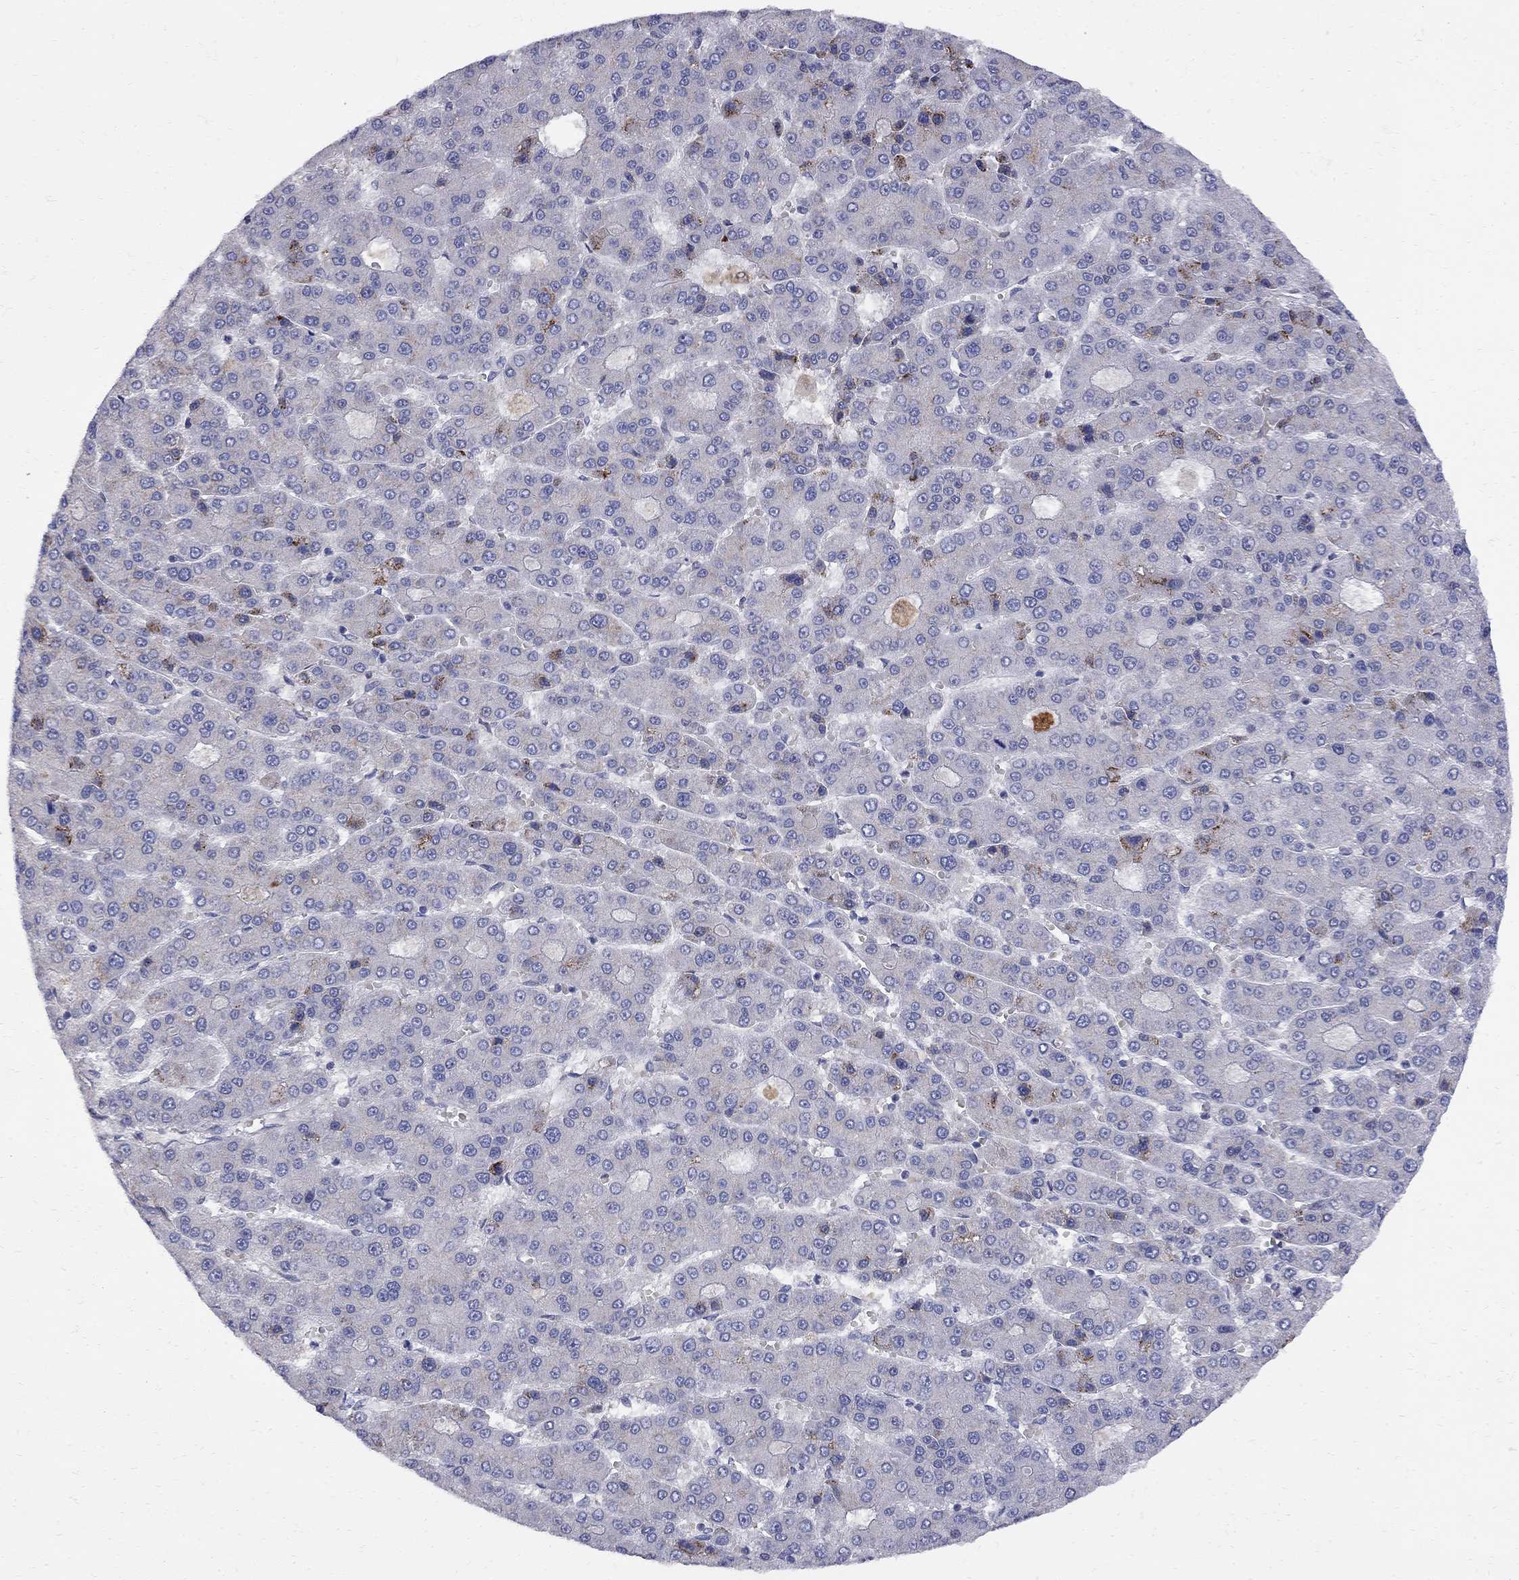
{"staining": {"intensity": "negative", "quantity": "none", "location": "none"}, "tissue": "liver cancer", "cell_type": "Tumor cells", "image_type": "cancer", "snomed": [{"axis": "morphology", "description": "Carcinoma, Hepatocellular, NOS"}, {"axis": "topography", "description": "Liver"}], "caption": "Immunohistochemistry (IHC) of liver cancer demonstrates no expression in tumor cells. Brightfield microscopy of IHC stained with DAB (brown) and hematoxylin (blue), captured at high magnification.", "gene": "MTHFR", "patient": {"sex": "male", "age": 70}}